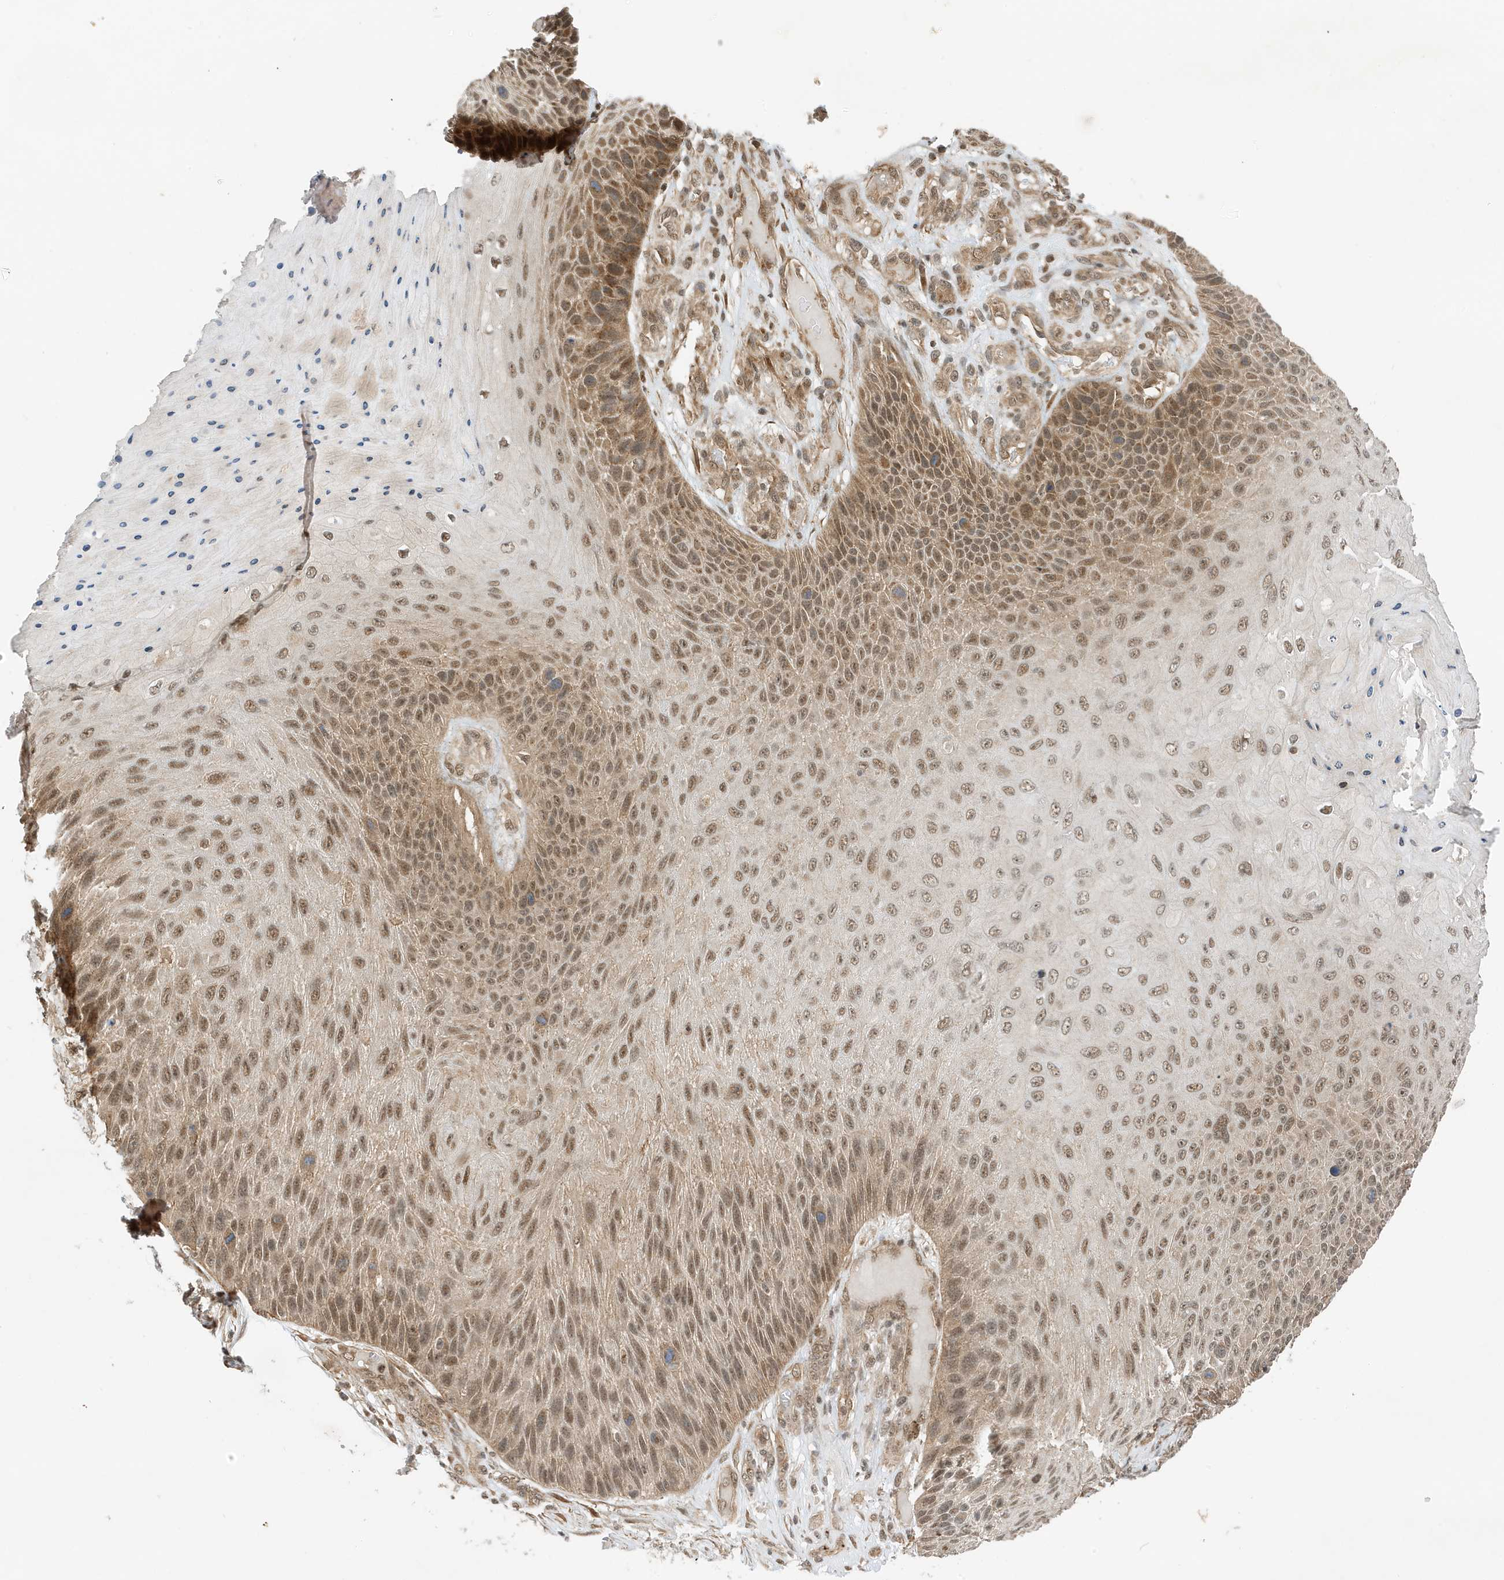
{"staining": {"intensity": "moderate", "quantity": "25%-75%", "location": "nuclear"}, "tissue": "skin cancer", "cell_type": "Tumor cells", "image_type": "cancer", "snomed": [{"axis": "morphology", "description": "Squamous cell carcinoma, NOS"}, {"axis": "topography", "description": "Skin"}], "caption": "Protein positivity by IHC displays moderate nuclear staining in about 25%-75% of tumor cells in skin cancer.", "gene": "MAST3", "patient": {"sex": "female", "age": 88}}